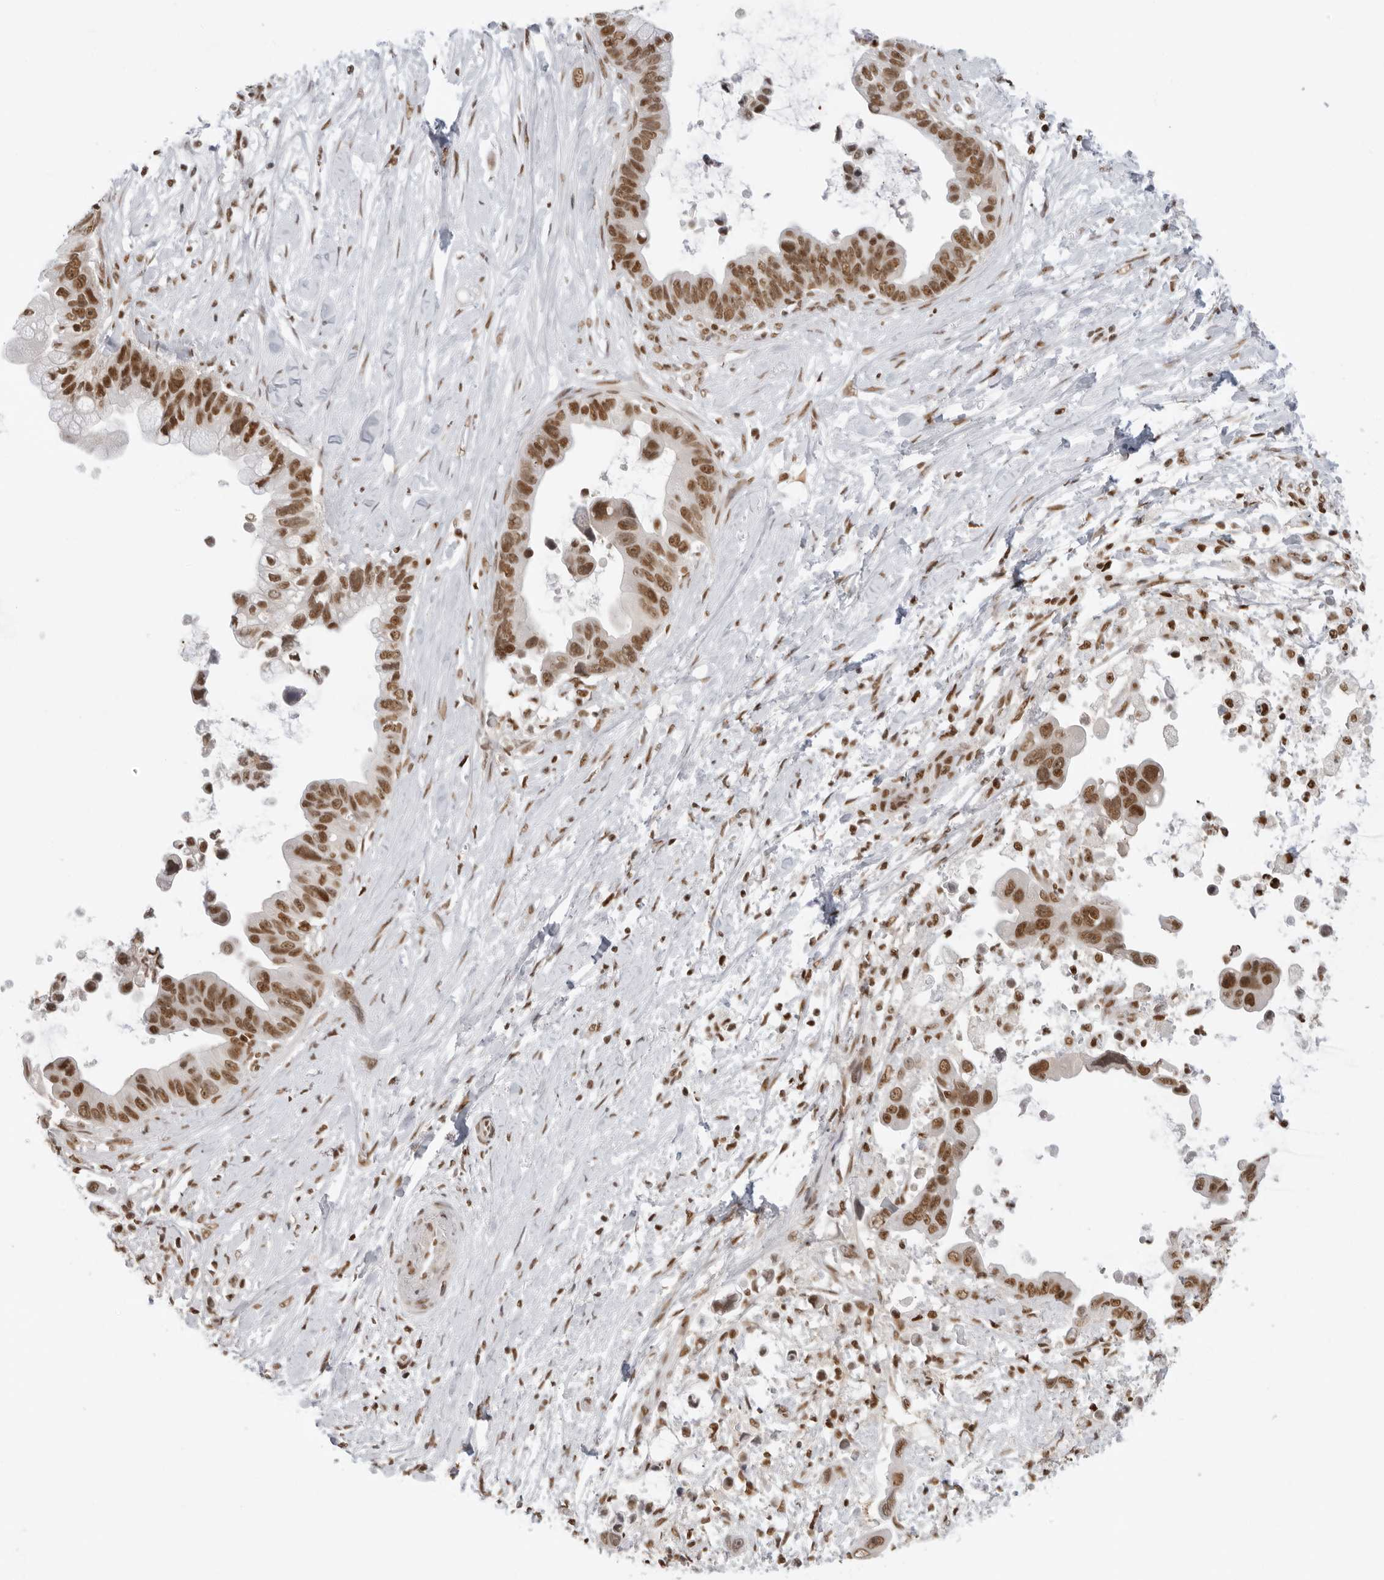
{"staining": {"intensity": "moderate", "quantity": ">75%", "location": "nuclear"}, "tissue": "pancreatic cancer", "cell_type": "Tumor cells", "image_type": "cancer", "snomed": [{"axis": "morphology", "description": "Adenocarcinoma, NOS"}, {"axis": "topography", "description": "Pancreas"}], "caption": "IHC histopathology image of neoplastic tissue: pancreatic cancer (adenocarcinoma) stained using immunohistochemistry (IHC) displays medium levels of moderate protein expression localized specifically in the nuclear of tumor cells, appearing as a nuclear brown color.", "gene": "RPA2", "patient": {"sex": "female", "age": 72}}